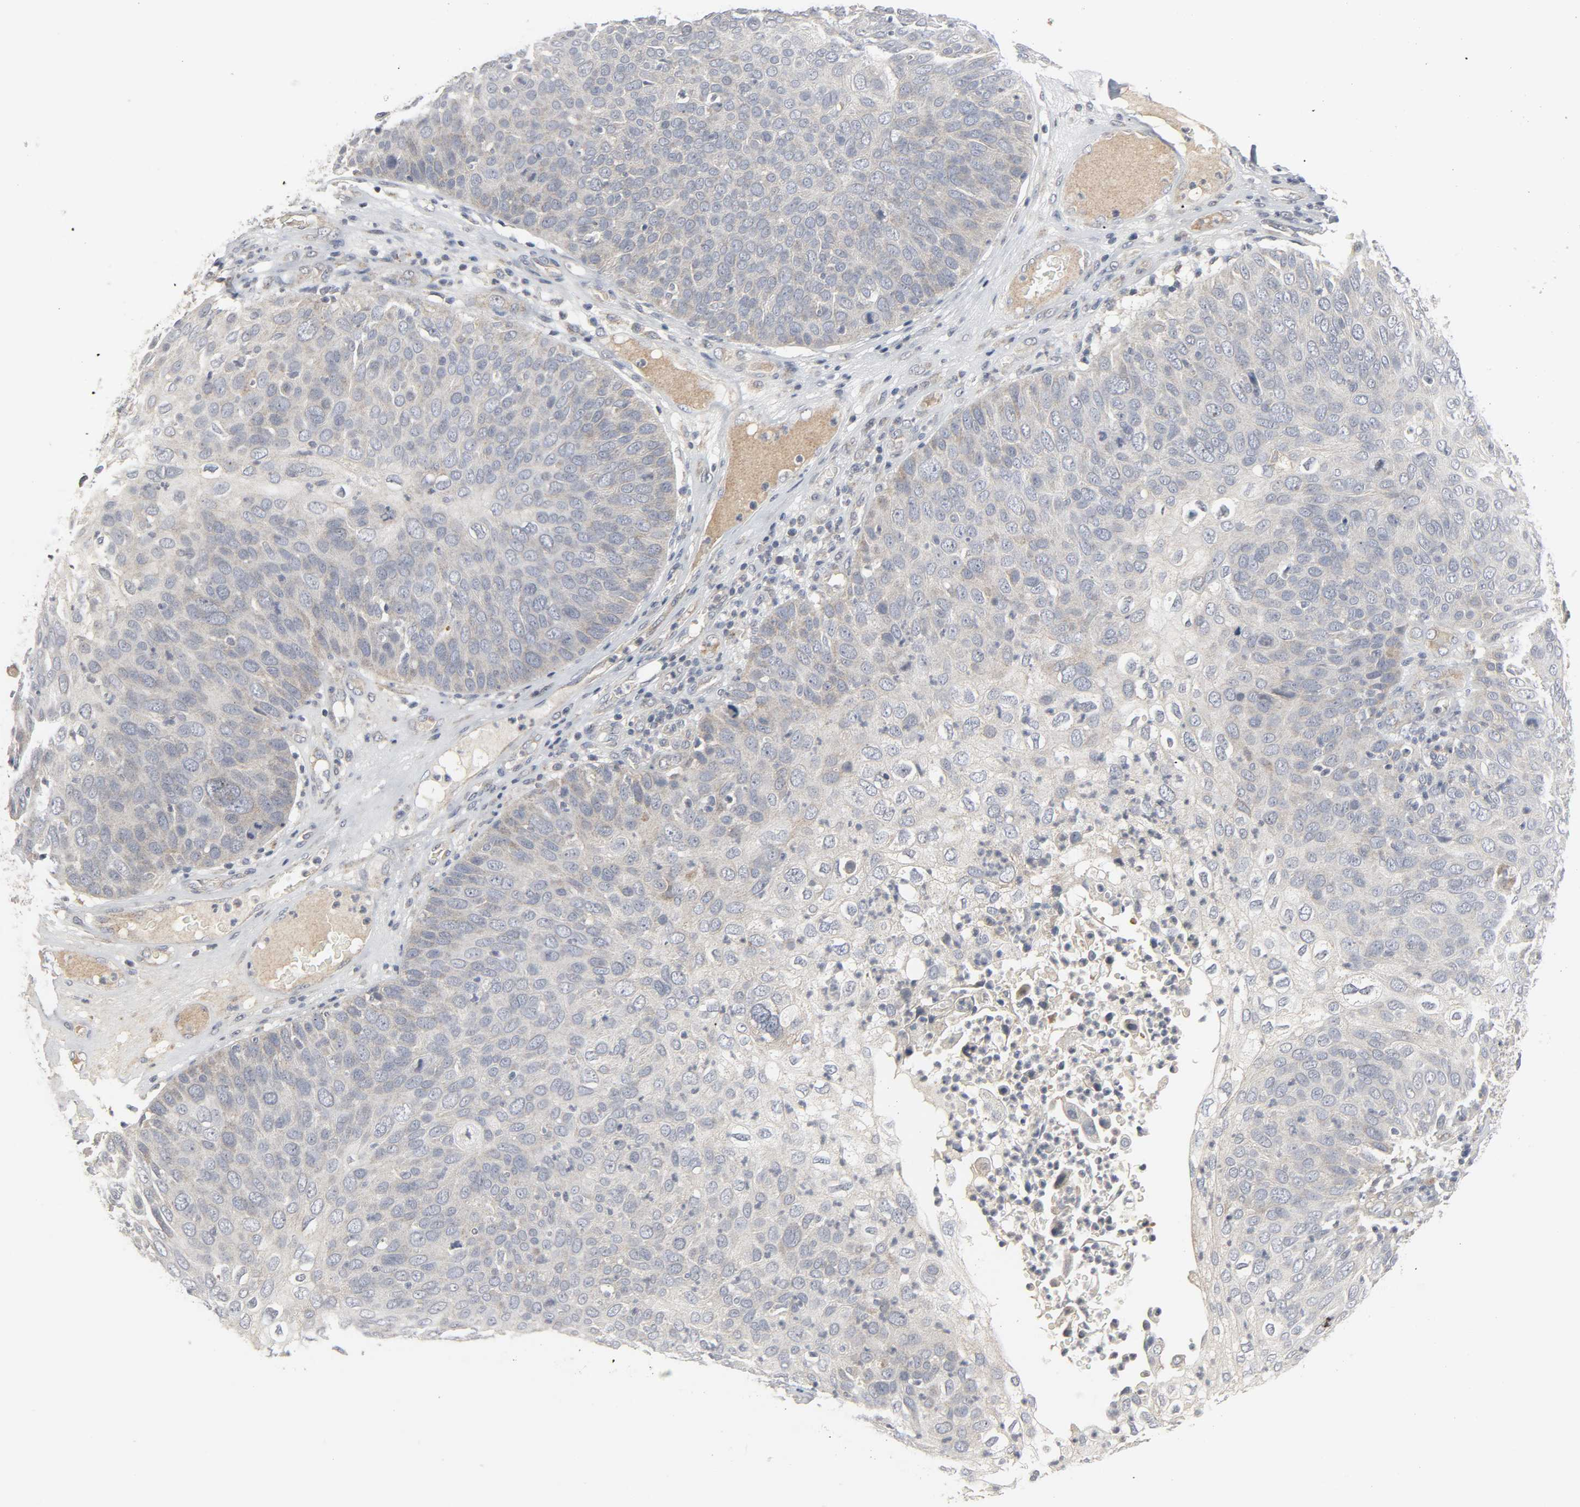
{"staining": {"intensity": "weak", "quantity": "25%-75%", "location": "cytoplasmic/membranous"}, "tissue": "skin cancer", "cell_type": "Tumor cells", "image_type": "cancer", "snomed": [{"axis": "morphology", "description": "Squamous cell carcinoma, NOS"}, {"axis": "topography", "description": "Skin"}], "caption": "Immunohistochemistry image of squamous cell carcinoma (skin) stained for a protein (brown), which reveals low levels of weak cytoplasmic/membranous expression in approximately 25%-75% of tumor cells.", "gene": "CLIP1", "patient": {"sex": "male", "age": 87}}